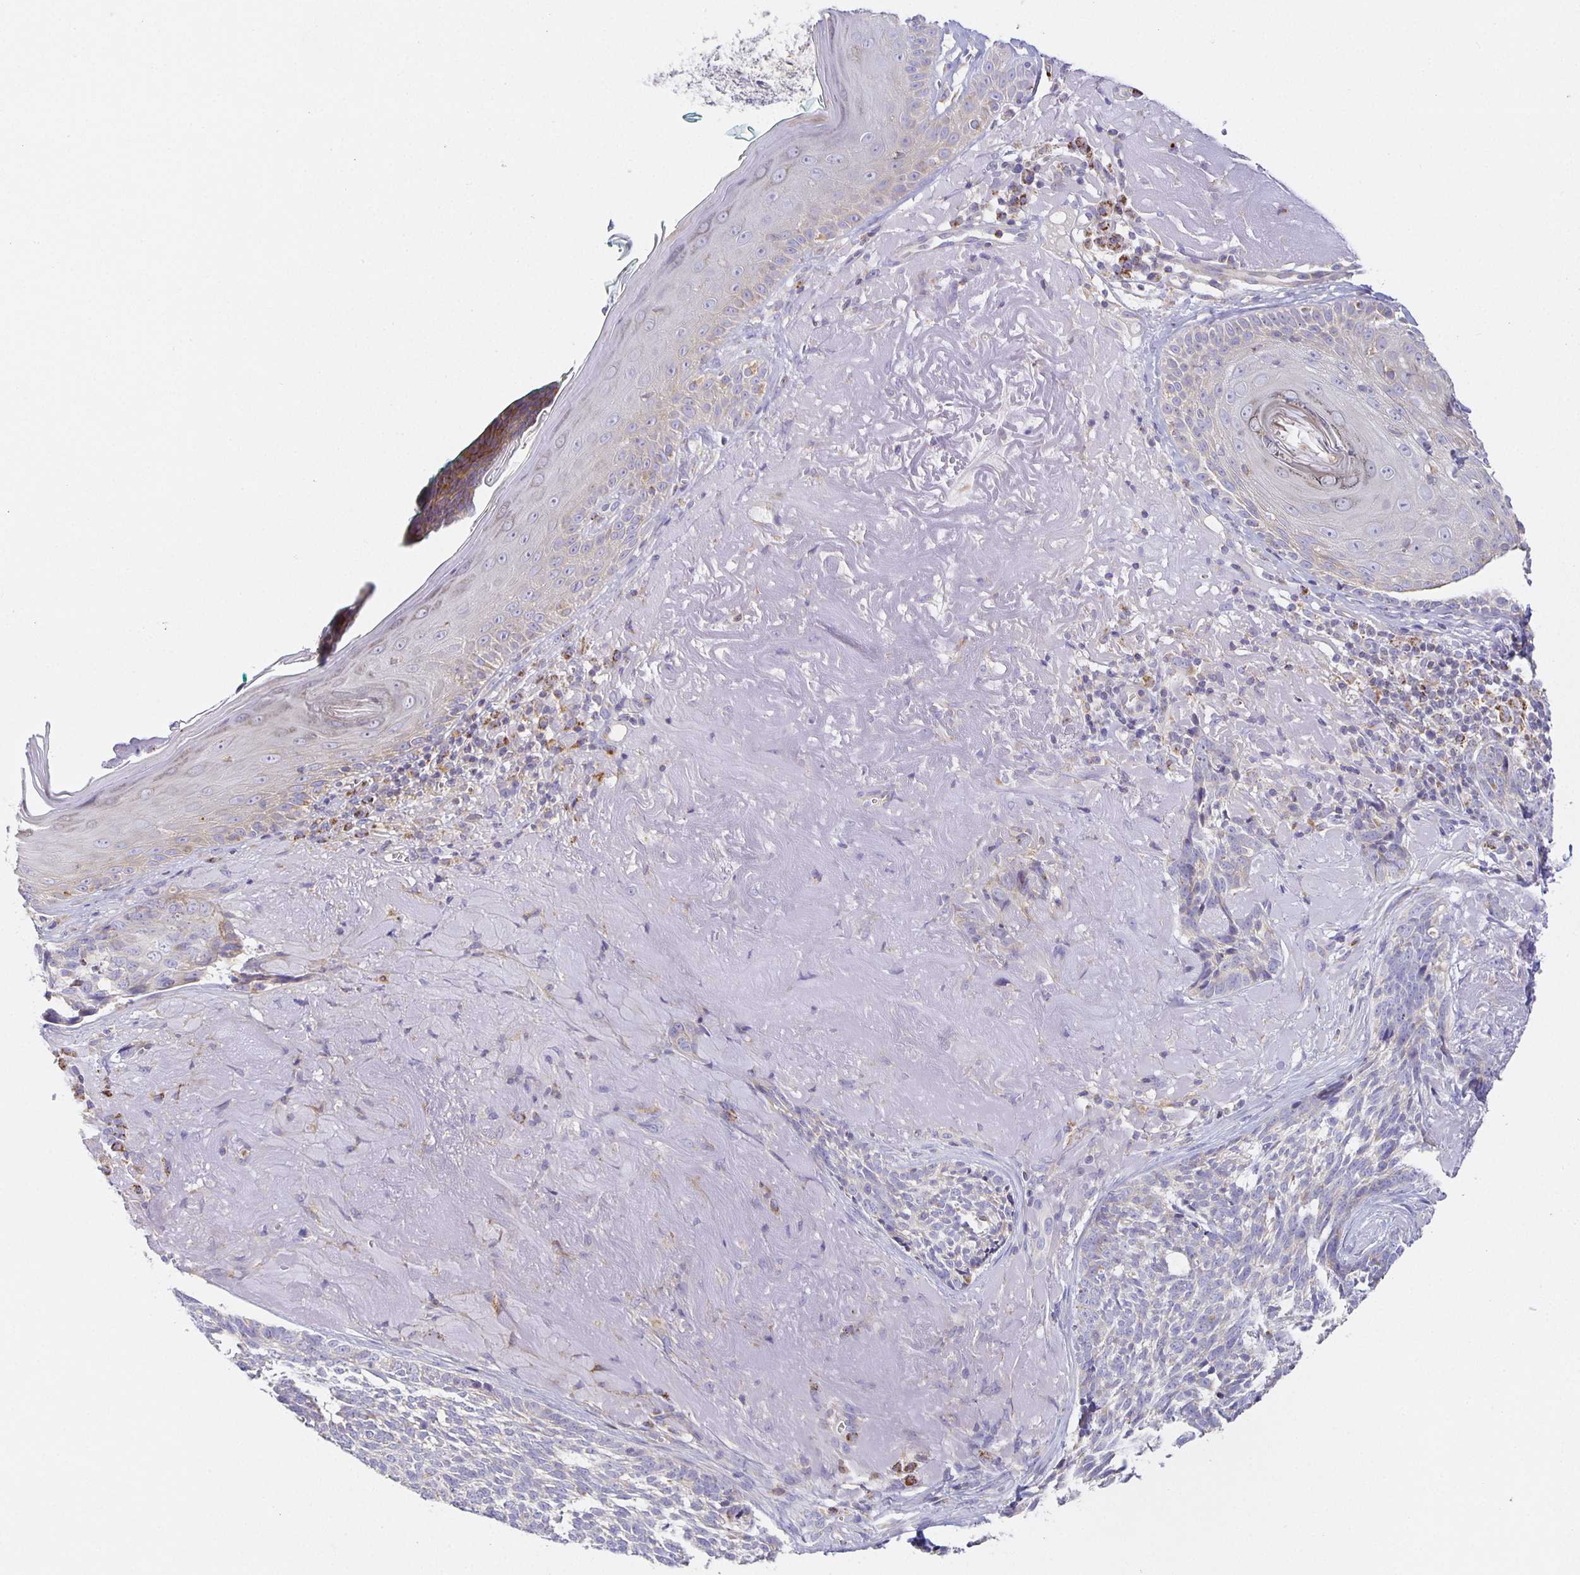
{"staining": {"intensity": "negative", "quantity": "none", "location": "none"}, "tissue": "skin cancer", "cell_type": "Tumor cells", "image_type": "cancer", "snomed": [{"axis": "morphology", "description": "Basal cell carcinoma"}, {"axis": "topography", "description": "Skin"}, {"axis": "topography", "description": "Skin of face"}], "caption": "The immunohistochemistry (IHC) histopathology image has no significant positivity in tumor cells of skin cancer (basal cell carcinoma) tissue. (DAB IHC with hematoxylin counter stain).", "gene": "FLRT3", "patient": {"sex": "female", "age": 95}}